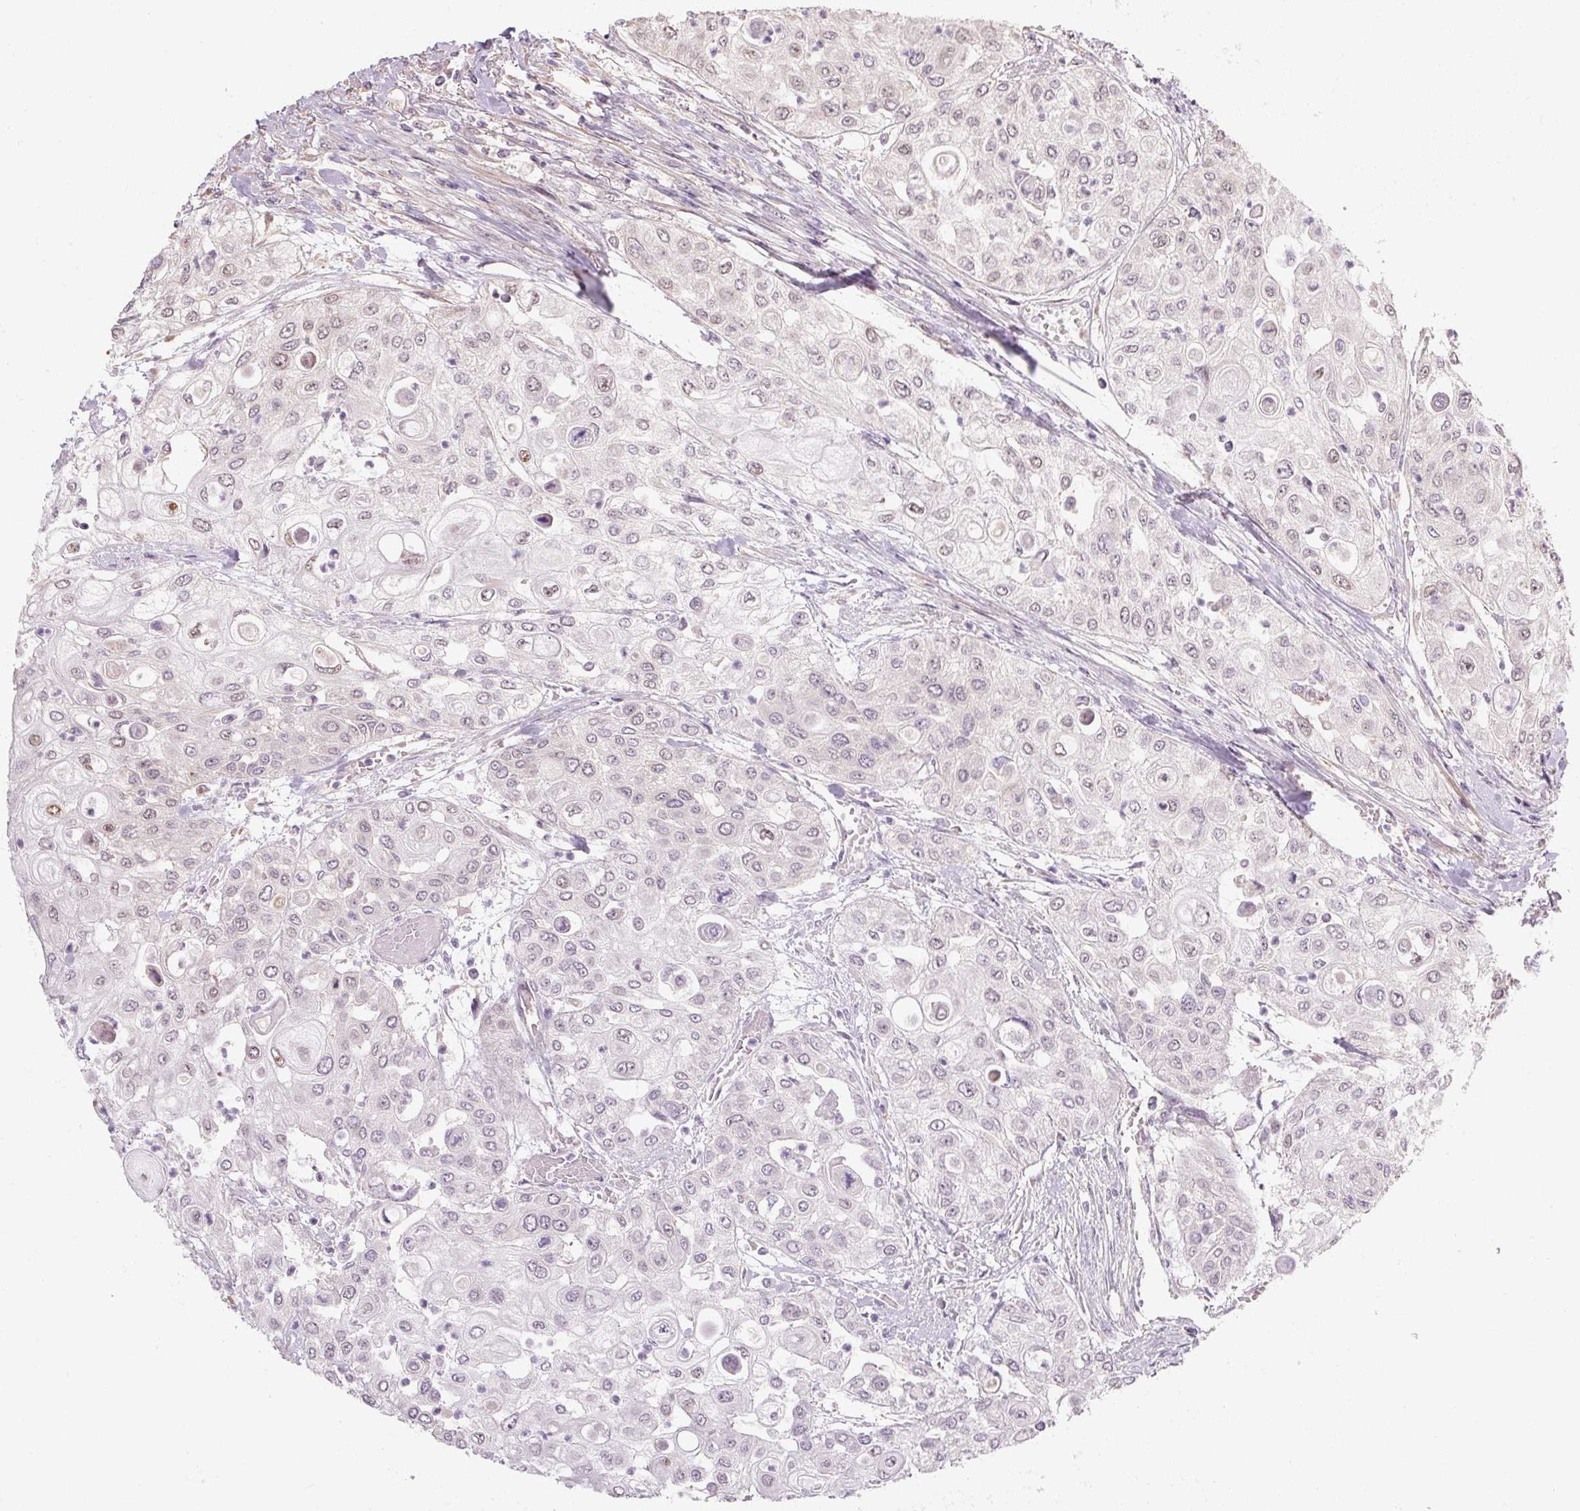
{"staining": {"intensity": "negative", "quantity": "none", "location": "none"}, "tissue": "urothelial cancer", "cell_type": "Tumor cells", "image_type": "cancer", "snomed": [{"axis": "morphology", "description": "Urothelial carcinoma, High grade"}, {"axis": "topography", "description": "Urinary bladder"}], "caption": "This is an immunohistochemistry (IHC) micrograph of urothelial cancer. There is no positivity in tumor cells.", "gene": "RB1CC1", "patient": {"sex": "female", "age": 79}}